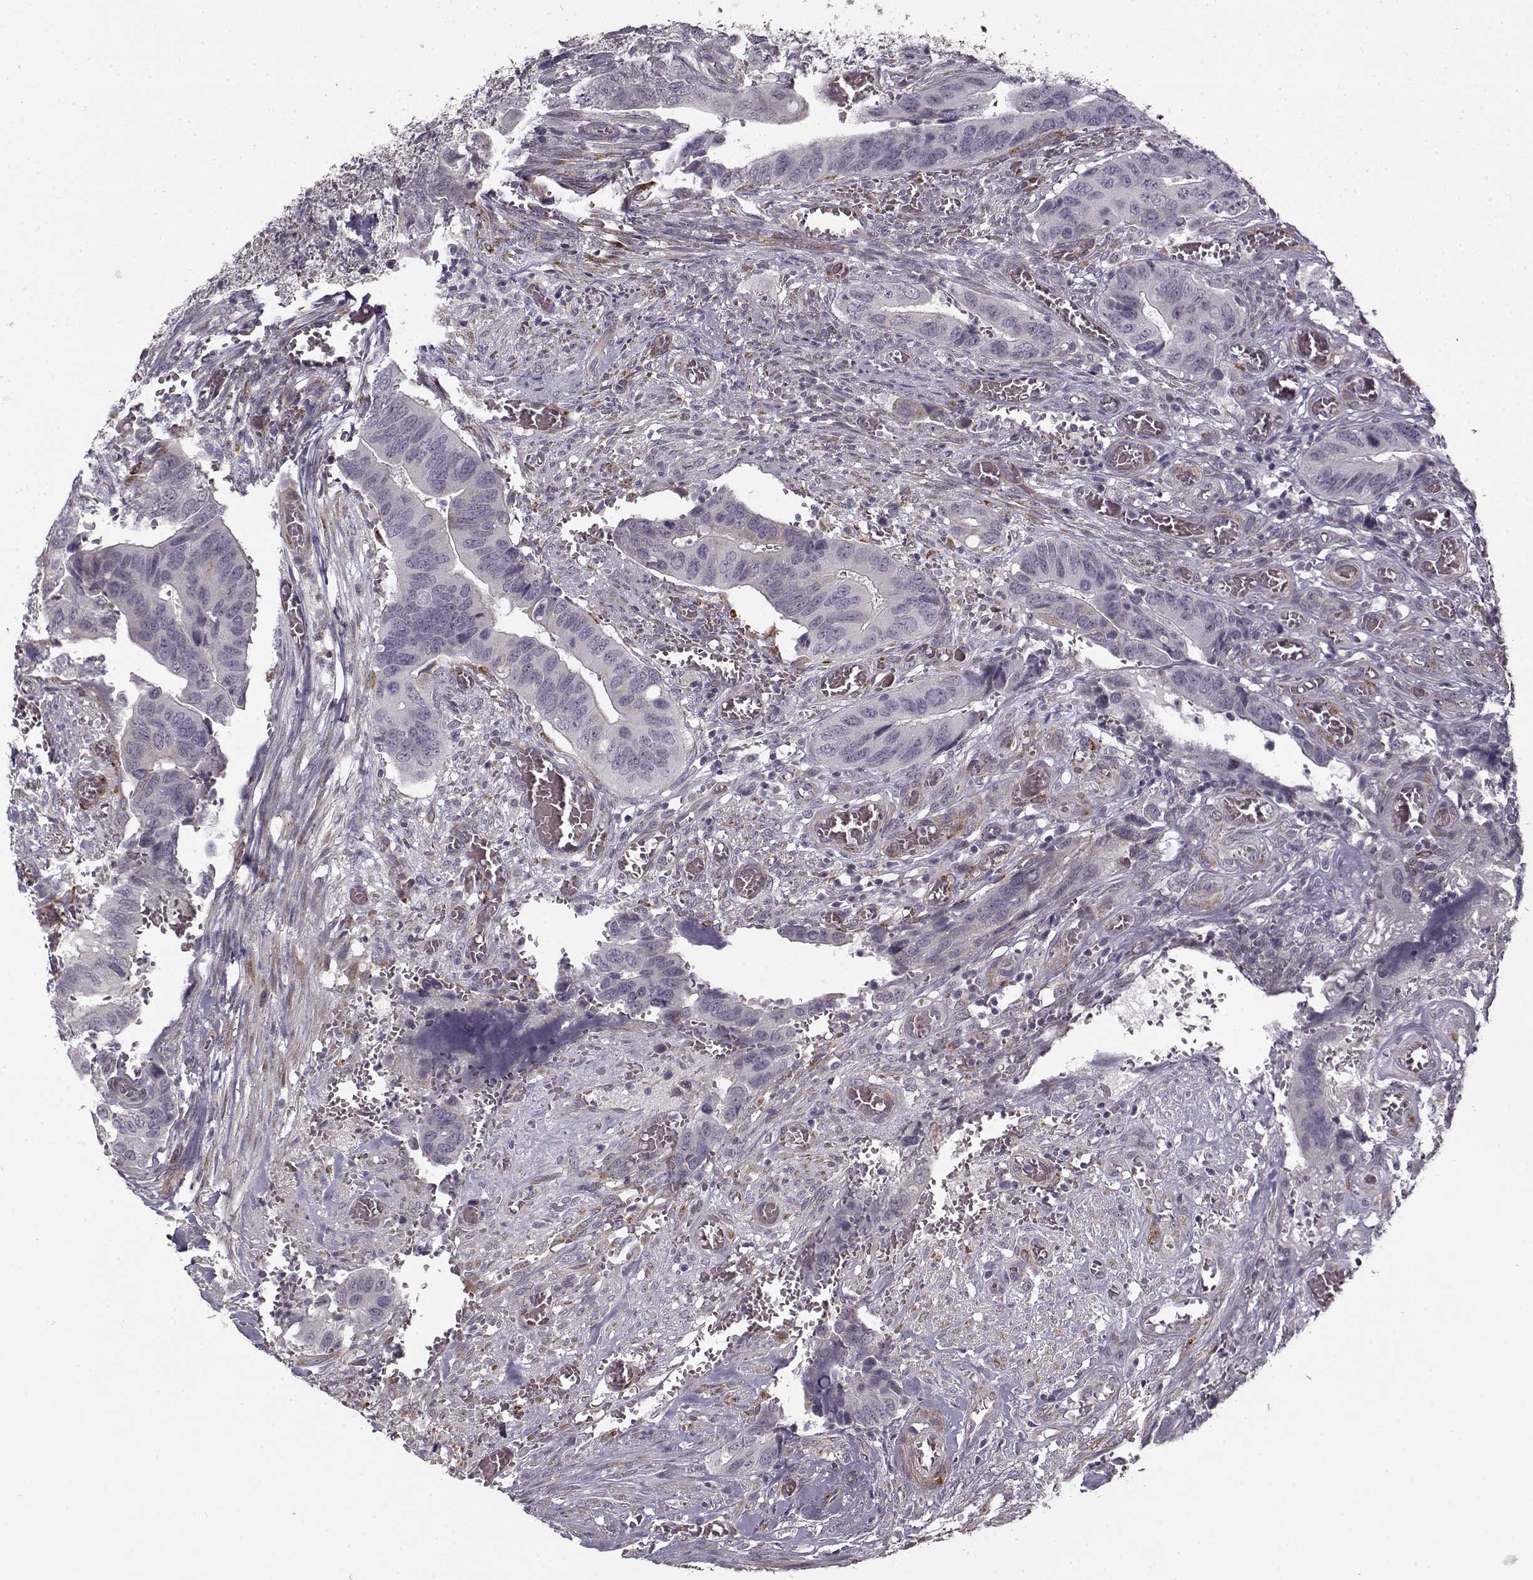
{"staining": {"intensity": "negative", "quantity": "none", "location": "none"}, "tissue": "colorectal cancer", "cell_type": "Tumor cells", "image_type": "cancer", "snomed": [{"axis": "morphology", "description": "Adenocarcinoma, NOS"}, {"axis": "topography", "description": "Colon"}], "caption": "Protein analysis of adenocarcinoma (colorectal) exhibits no significant expression in tumor cells.", "gene": "LAMB2", "patient": {"sex": "male", "age": 49}}